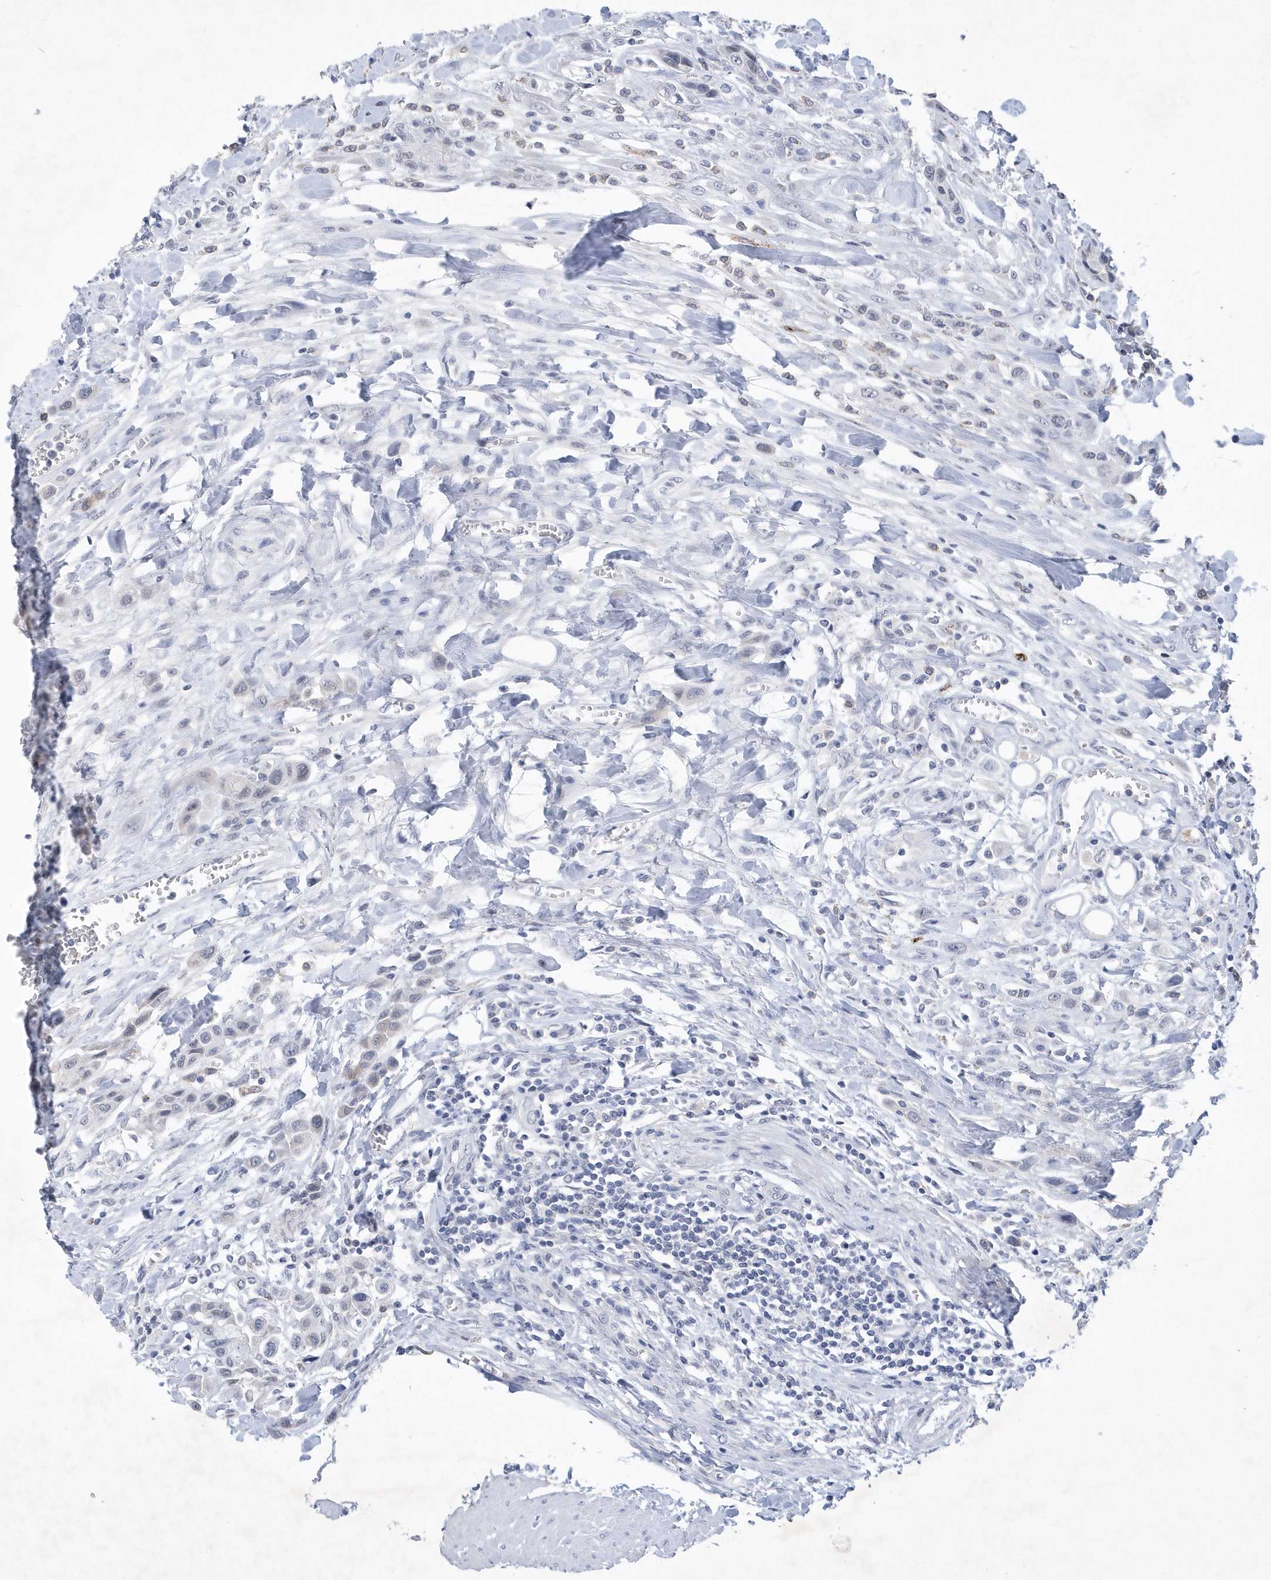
{"staining": {"intensity": "negative", "quantity": "none", "location": "none"}, "tissue": "urothelial cancer", "cell_type": "Tumor cells", "image_type": "cancer", "snomed": [{"axis": "morphology", "description": "Urothelial carcinoma, High grade"}, {"axis": "topography", "description": "Urinary bladder"}], "caption": "Human high-grade urothelial carcinoma stained for a protein using IHC exhibits no positivity in tumor cells.", "gene": "SRGAP3", "patient": {"sex": "male", "age": 50}}